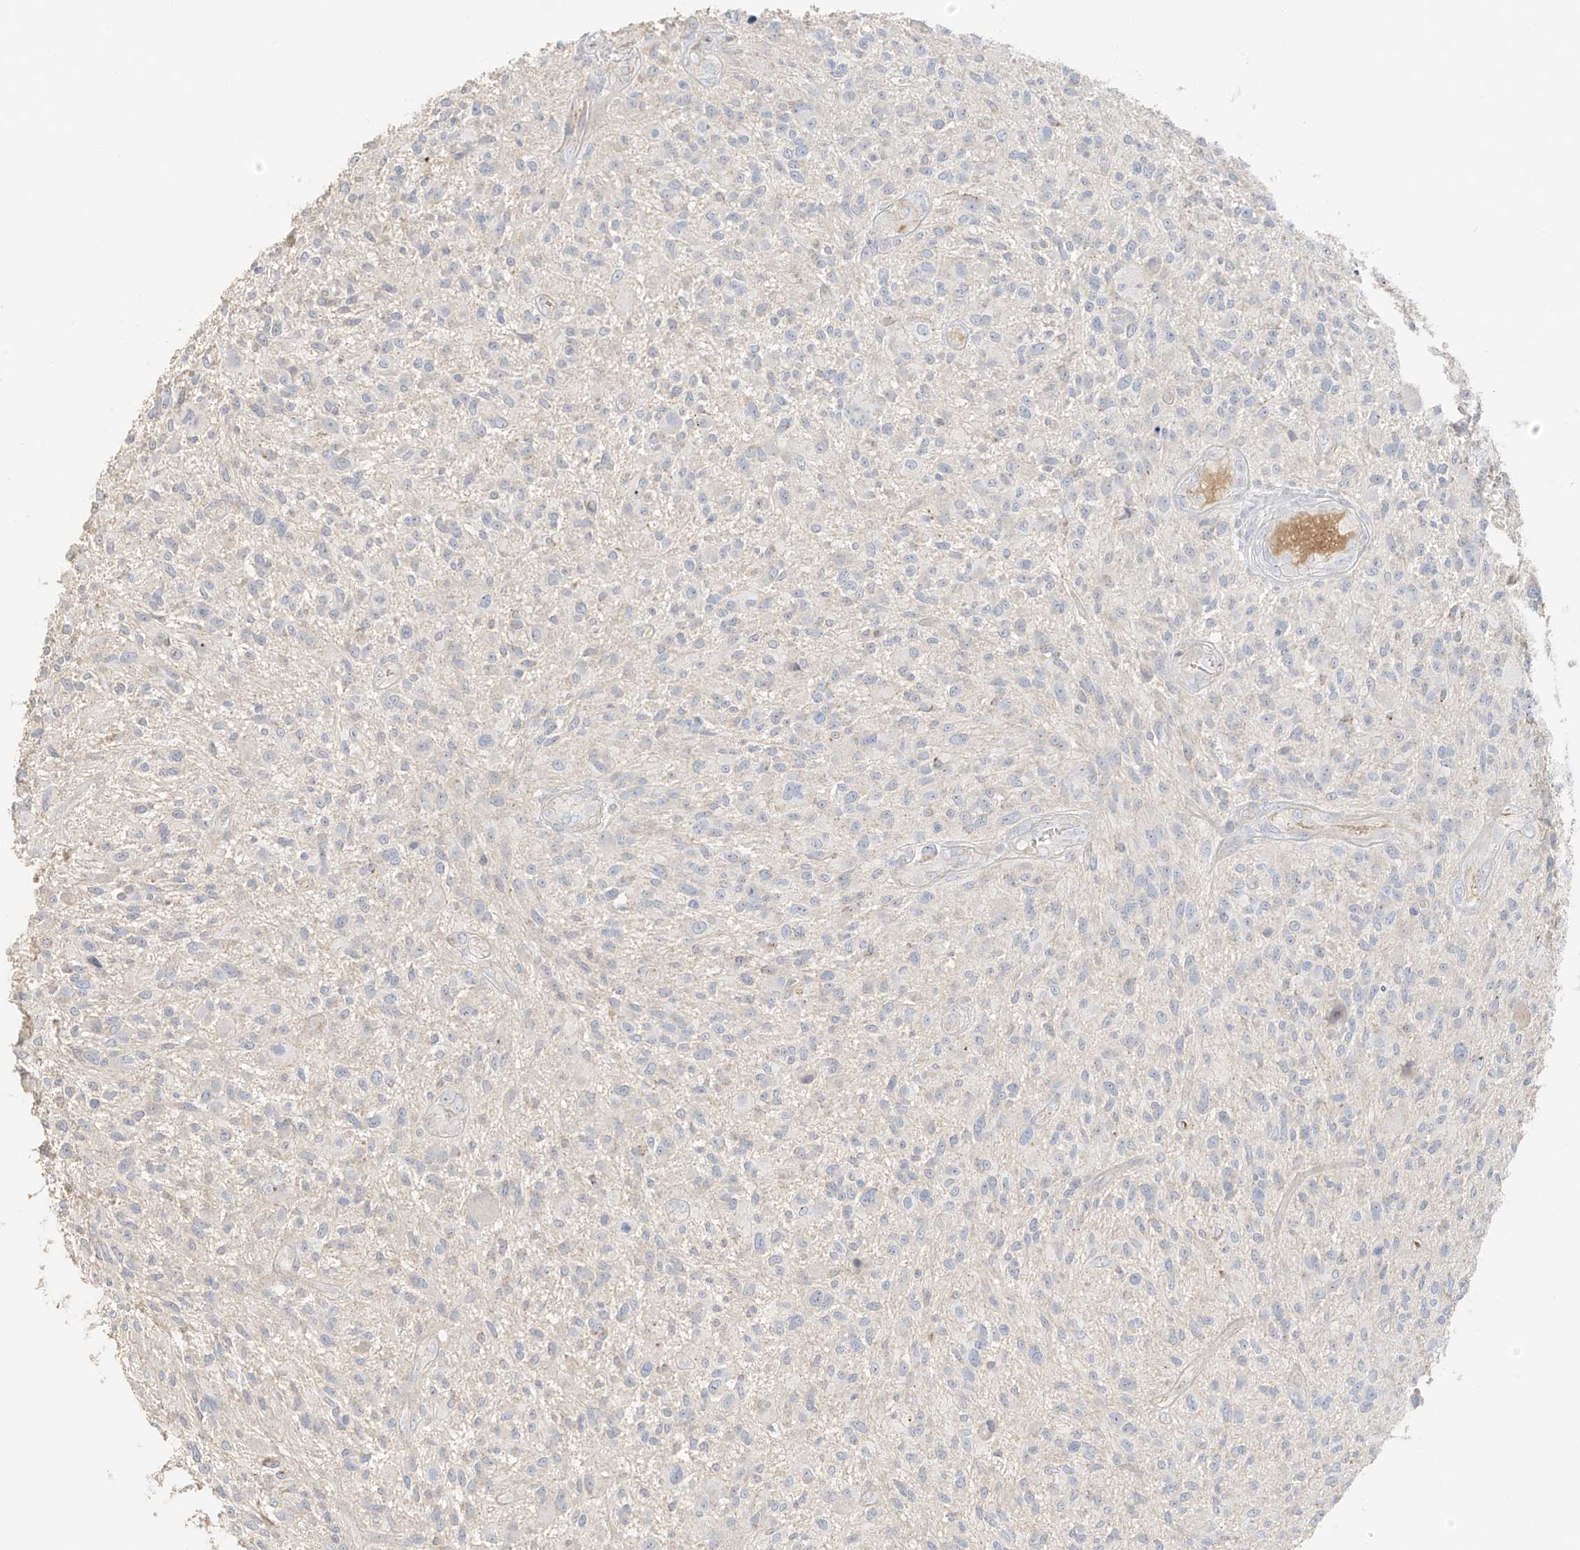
{"staining": {"intensity": "negative", "quantity": "none", "location": "none"}, "tissue": "glioma", "cell_type": "Tumor cells", "image_type": "cancer", "snomed": [{"axis": "morphology", "description": "Glioma, malignant, High grade"}, {"axis": "topography", "description": "Brain"}], "caption": "A high-resolution histopathology image shows immunohistochemistry (IHC) staining of malignant glioma (high-grade), which shows no significant staining in tumor cells.", "gene": "ZBTB41", "patient": {"sex": "male", "age": 47}}